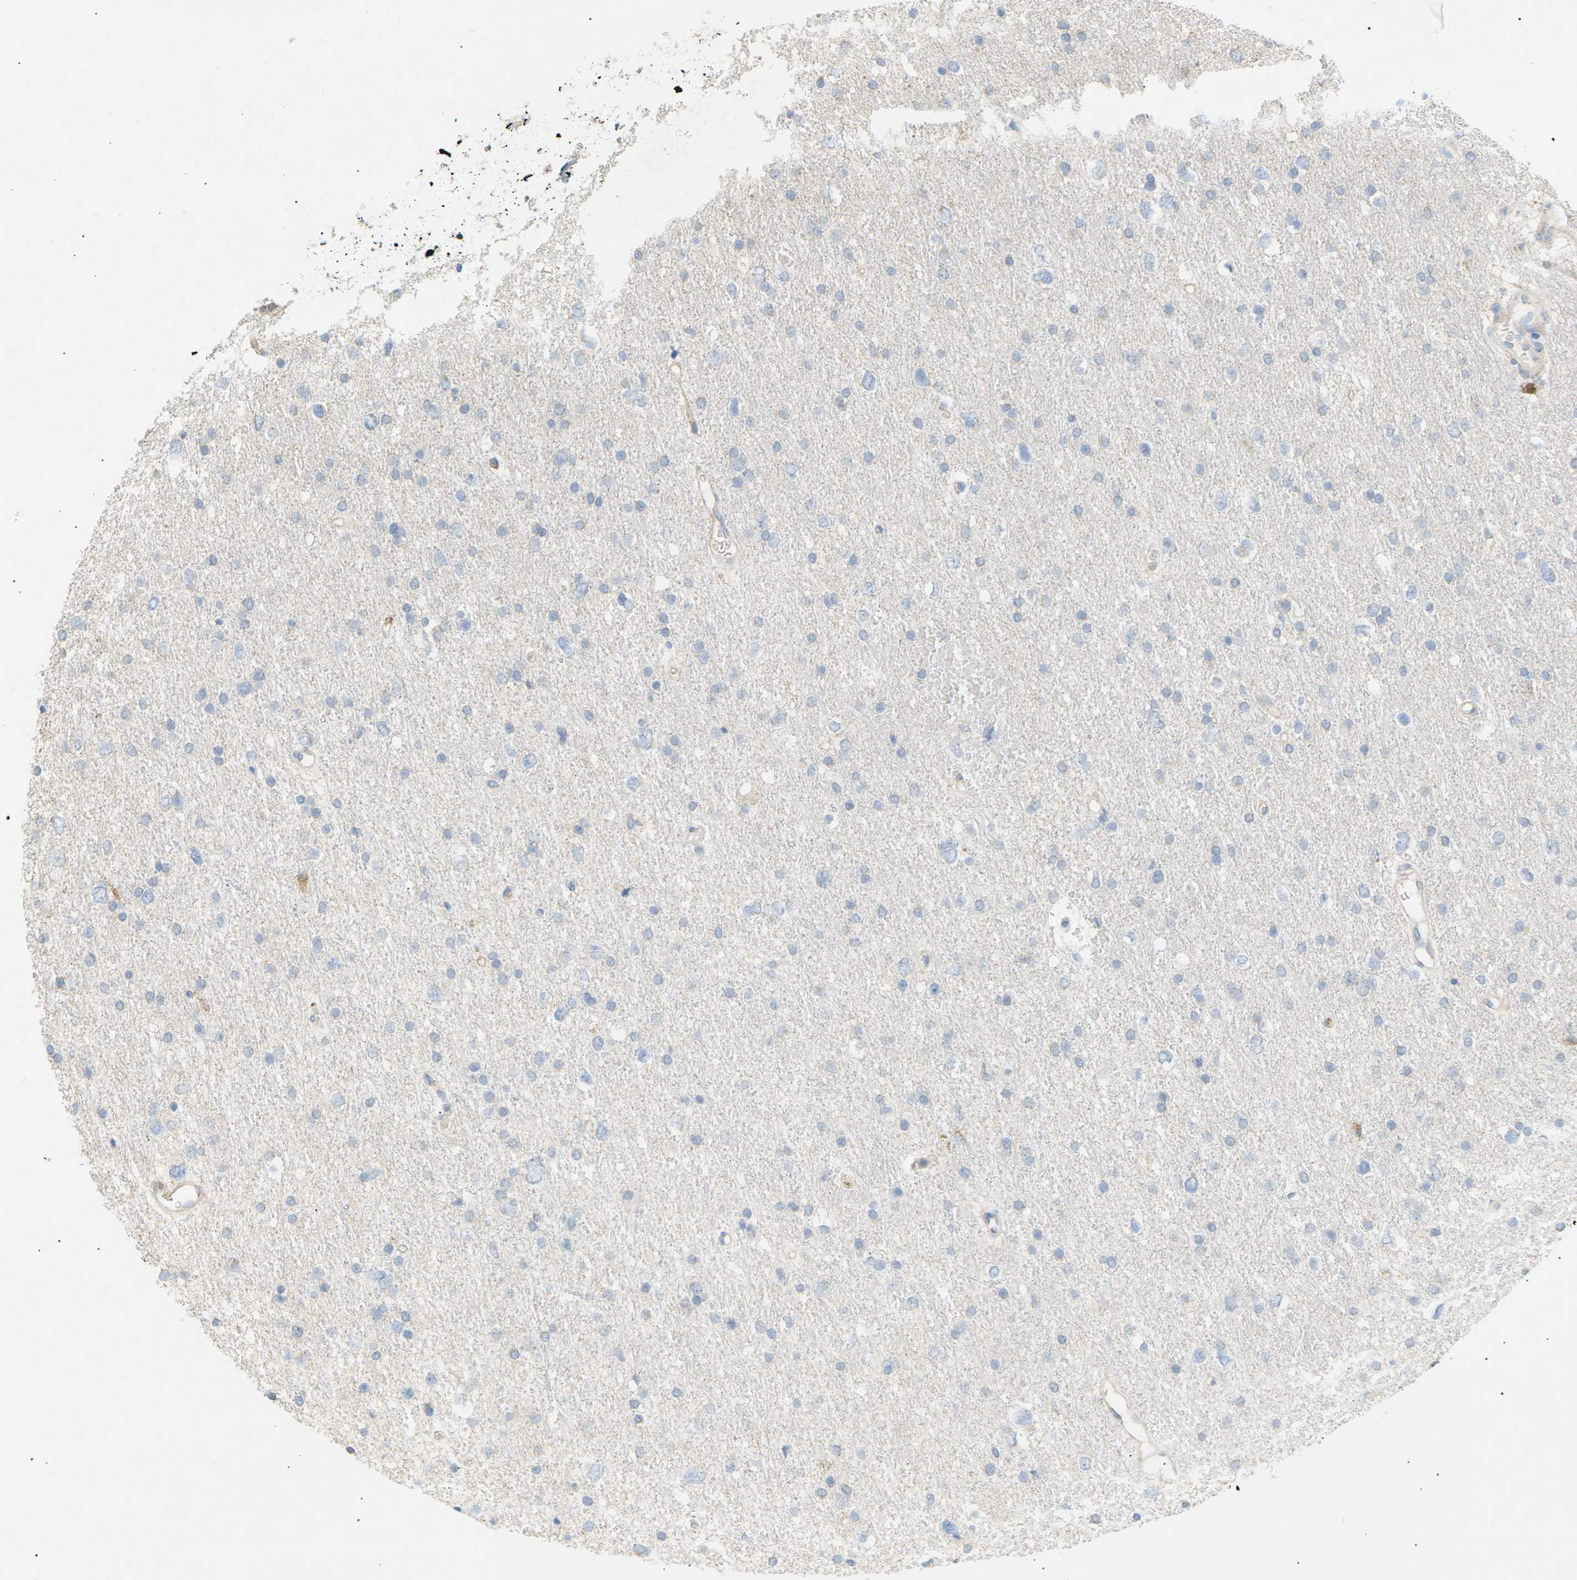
{"staining": {"intensity": "negative", "quantity": "none", "location": "none"}, "tissue": "glioma", "cell_type": "Tumor cells", "image_type": "cancer", "snomed": [{"axis": "morphology", "description": "Glioma, malignant, Low grade"}, {"axis": "topography", "description": "Brain"}], "caption": "Immunohistochemistry (IHC) photomicrograph of human glioma stained for a protein (brown), which exhibits no staining in tumor cells. (Immunohistochemistry (IHC), brightfield microscopy, high magnification).", "gene": "LIME1", "patient": {"sex": "female", "age": 37}}